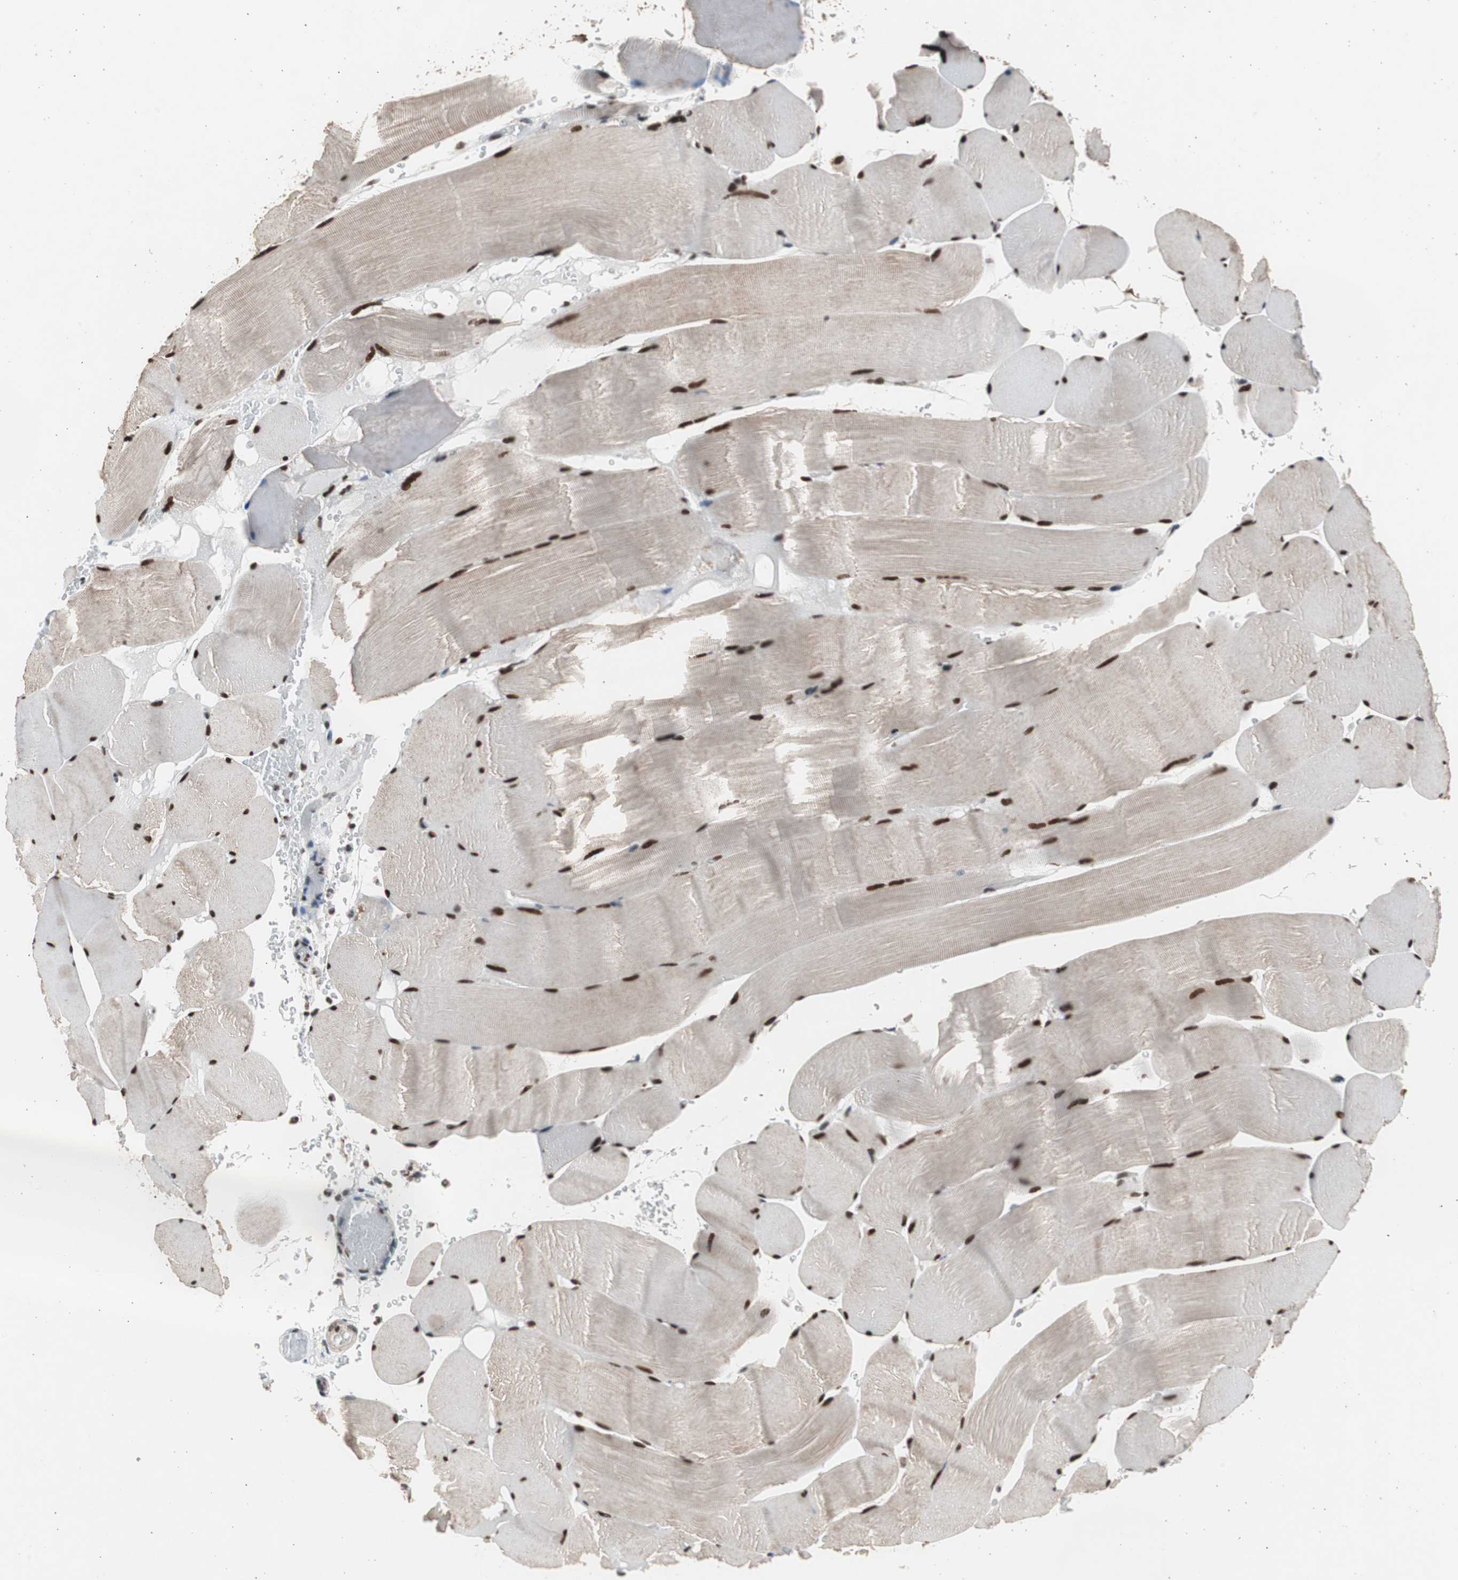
{"staining": {"intensity": "strong", "quantity": ">75%", "location": "nuclear"}, "tissue": "skeletal muscle", "cell_type": "Myocytes", "image_type": "normal", "snomed": [{"axis": "morphology", "description": "Normal tissue, NOS"}, {"axis": "topography", "description": "Skeletal muscle"}], "caption": "Approximately >75% of myocytes in benign human skeletal muscle exhibit strong nuclear protein positivity as visualized by brown immunohistochemical staining.", "gene": "RPA1", "patient": {"sex": "male", "age": 62}}